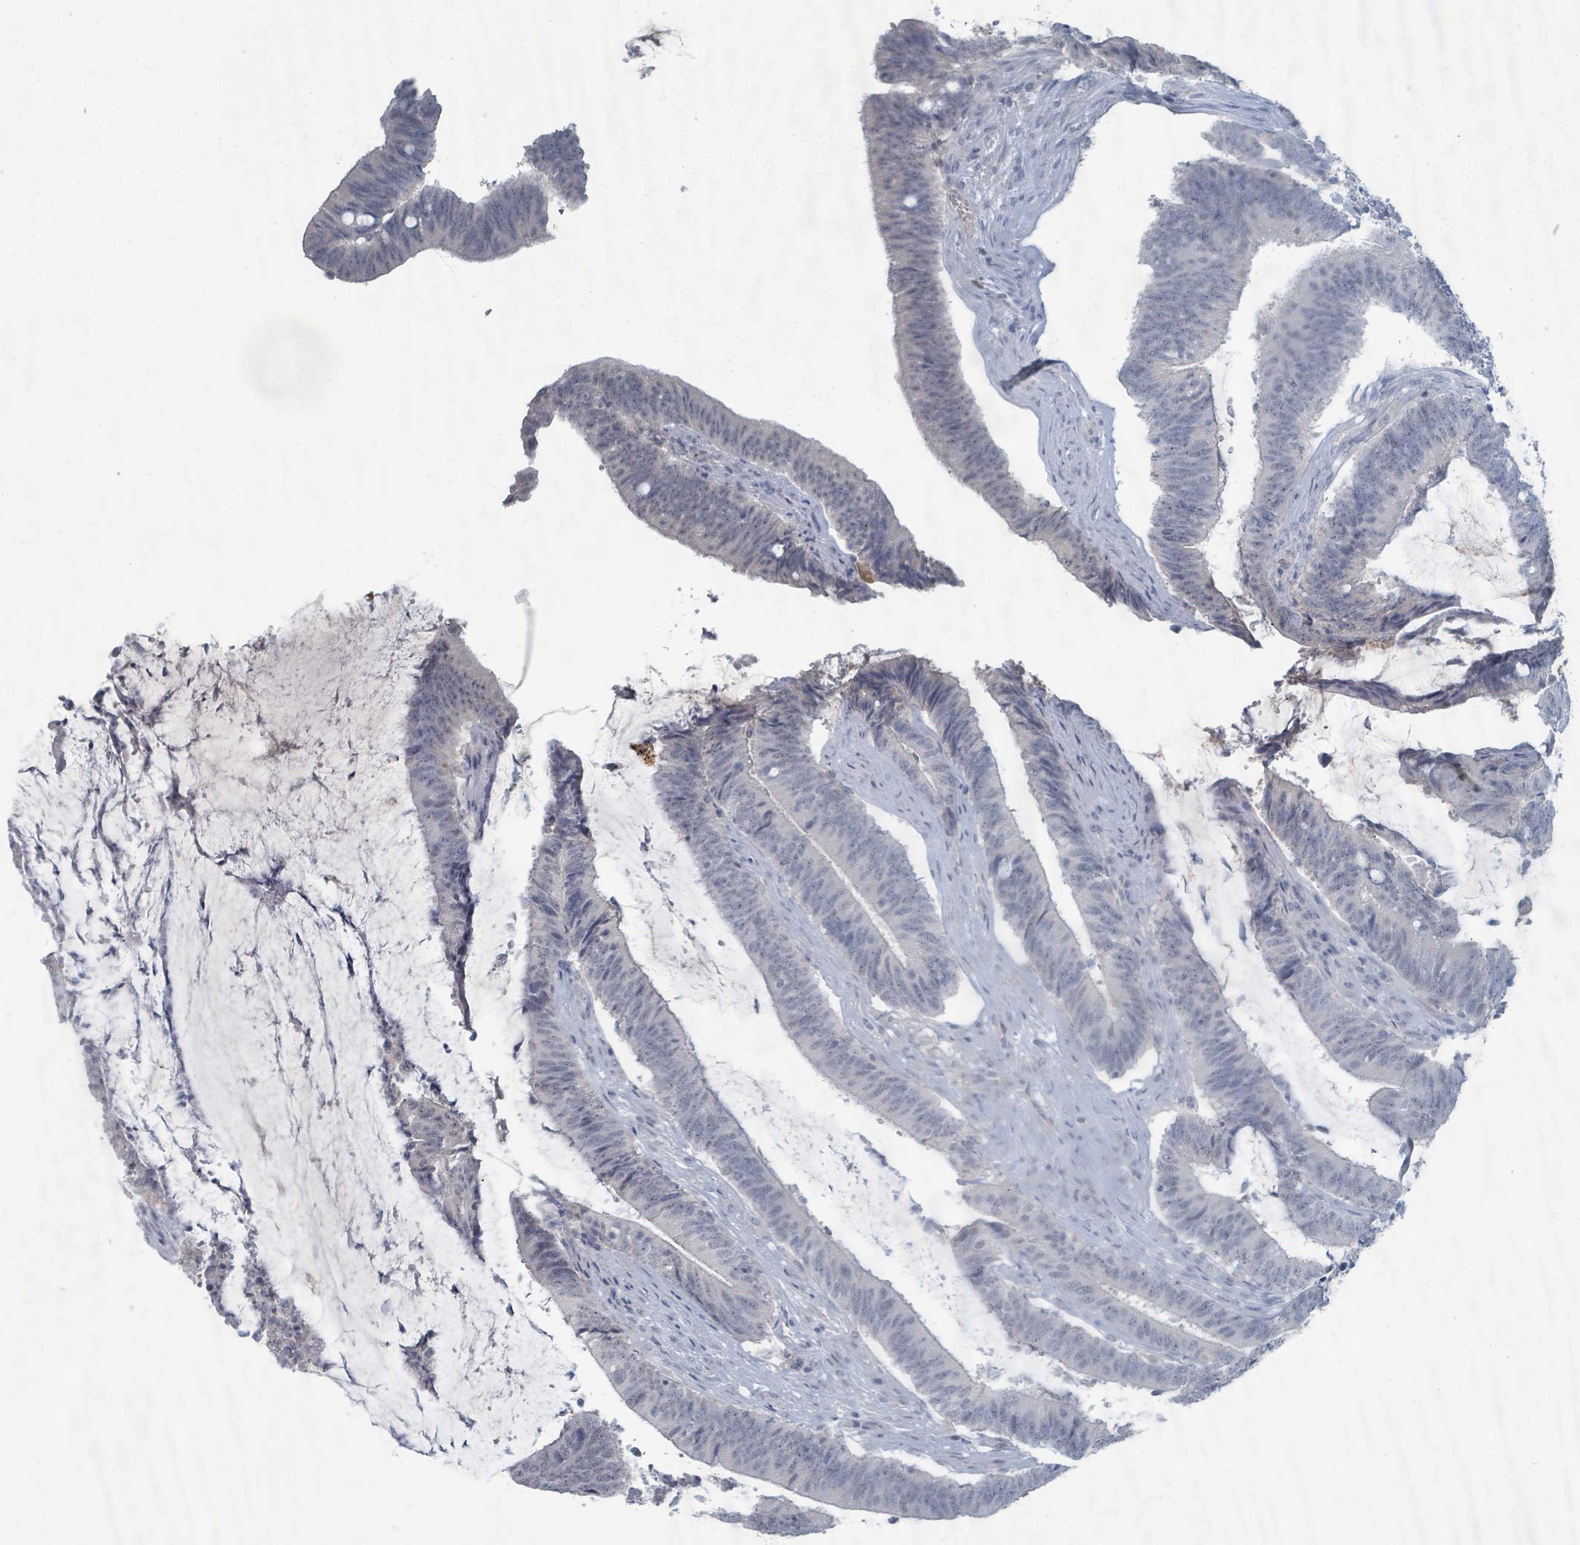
{"staining": {"intensity": "negative", "quantity": "none", "location": "none"}, "tissue": "colorectal cancer", "cell_type": "Tumor cells", "image_type": "cancer", "snomed": [{"axis": "morphology", "description": "Adenocarcinoma, NOS"}, {"axis": "topography", "description": "Colon"}], "caption": "This is a image of immunohistochemistry staining of colorectal cancer, which shows no expression in tumor cells.", "gene": "WNT11", "patient": {"sex": "female", "age": 43}}